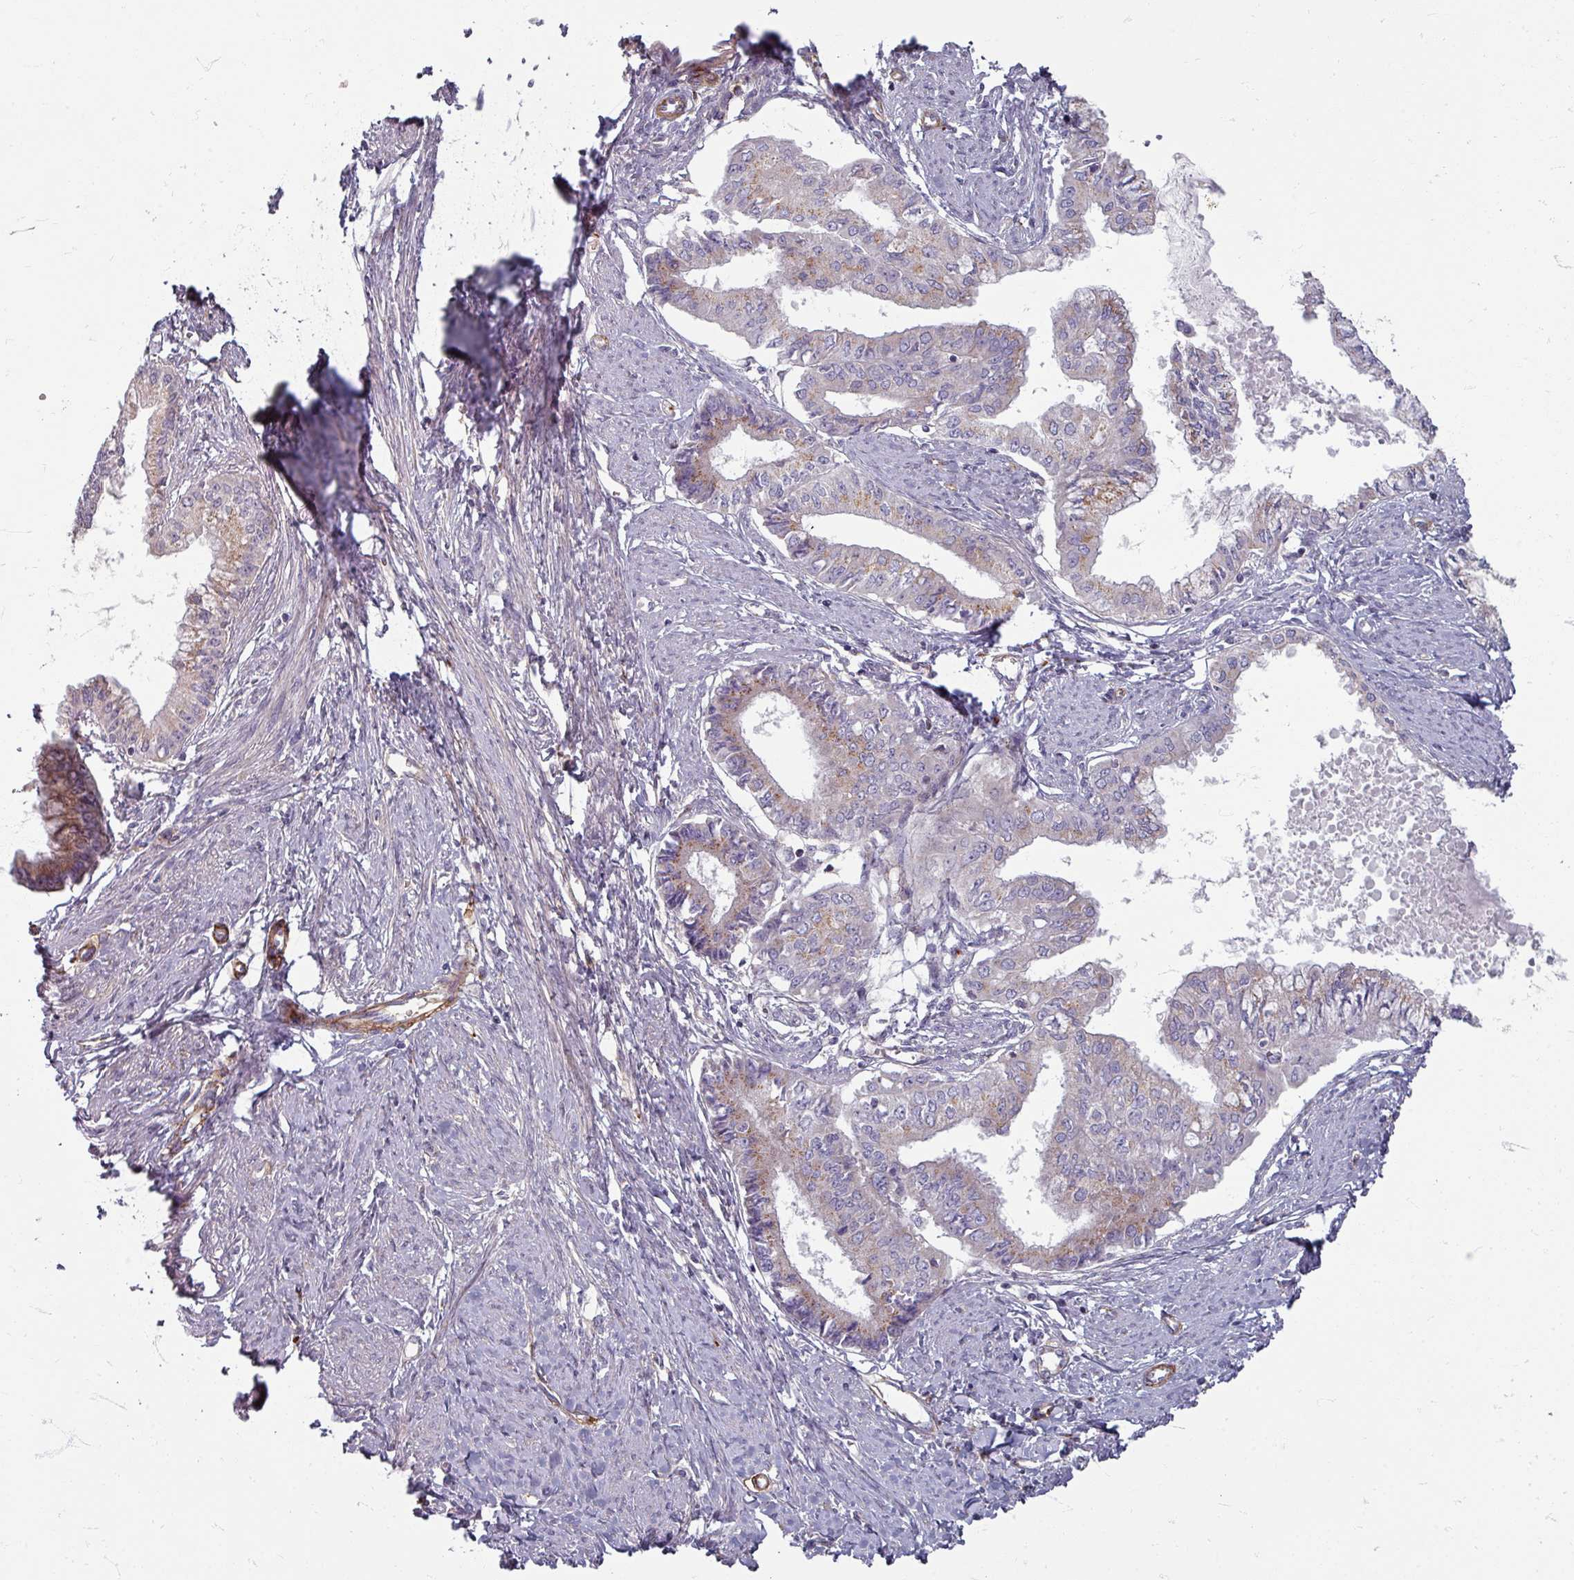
{"staining": {"intensity": "moderate", "quantity": "<25%", "location": "cytoplasmic/membranous"}, "tissue": "endometrial cancer", "cell_type": "Tumor cells", "image_type": "cancer", "snomed": [{"axis": "morphology", "description": "Adenocarcinoma, NOS"}, {"axis": "topography", "description": "Endometrium"}], "caption": "IHC (DAB) staining of human endometrial cancer displays moderate cytoplasmic/membranous protein positivity in approximately <25% of tumor cells.", "gene": "GABARAPL1", "patient": {"sex": "female", "age": 76}}